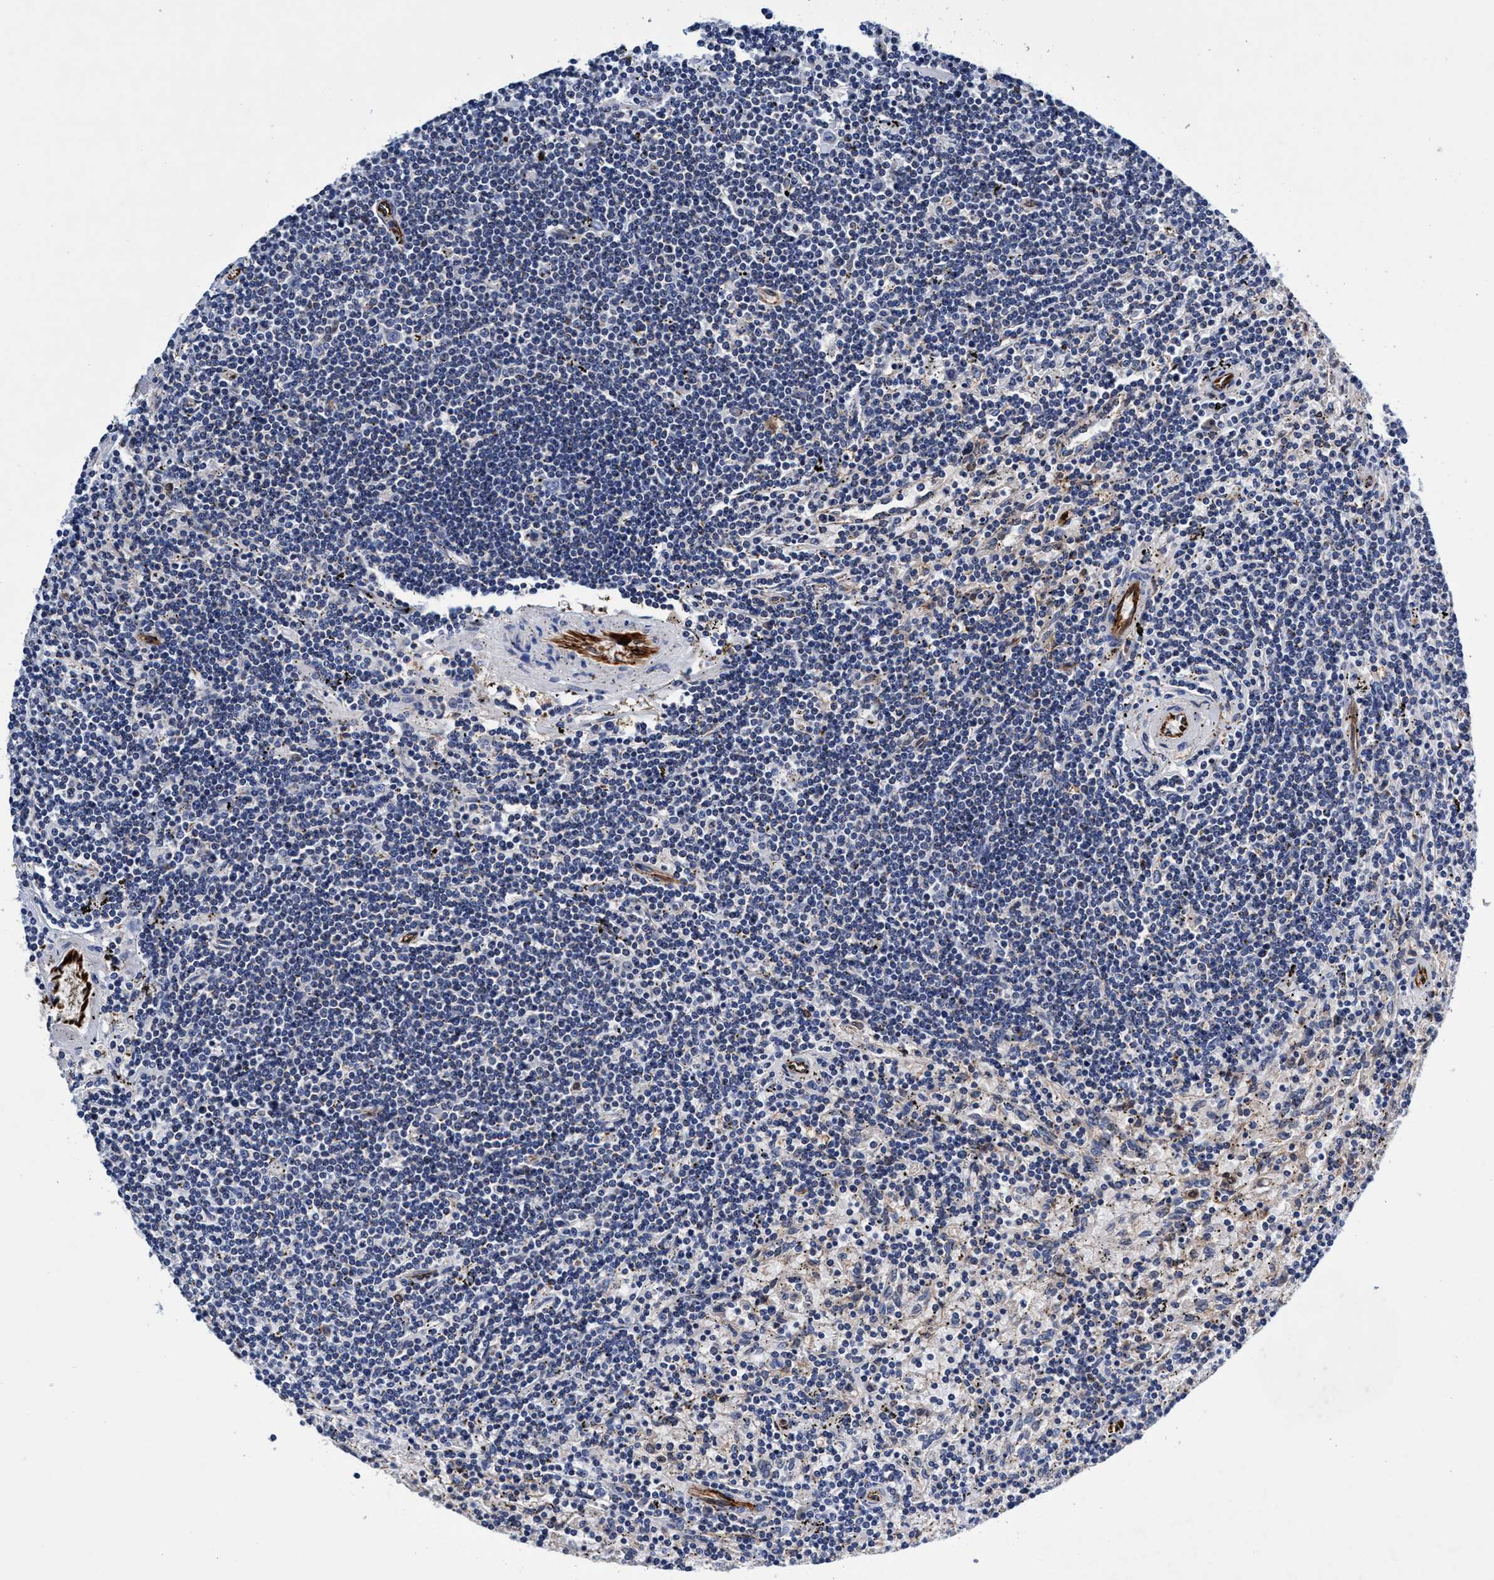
{"staining": {"intensity": "negative", "quantity": "none", "location": "none"}, "tissue": "lymphoma", "cell_type": "Tumor cells", "image_type": "cancer", "snomed": [{"axis": "morphology", "description": "Malignant lymphoma, non-Hodgkin's type, Low grade"}, {"axis": "topography", "description": "Spleen"}], "caption": "There is no significant staining in tumor cells of low-grade malignant lymphoma, non-Hodgkin's type.", "gene": "UBALD2", "patient": {"sex": "male", "age": 76}}